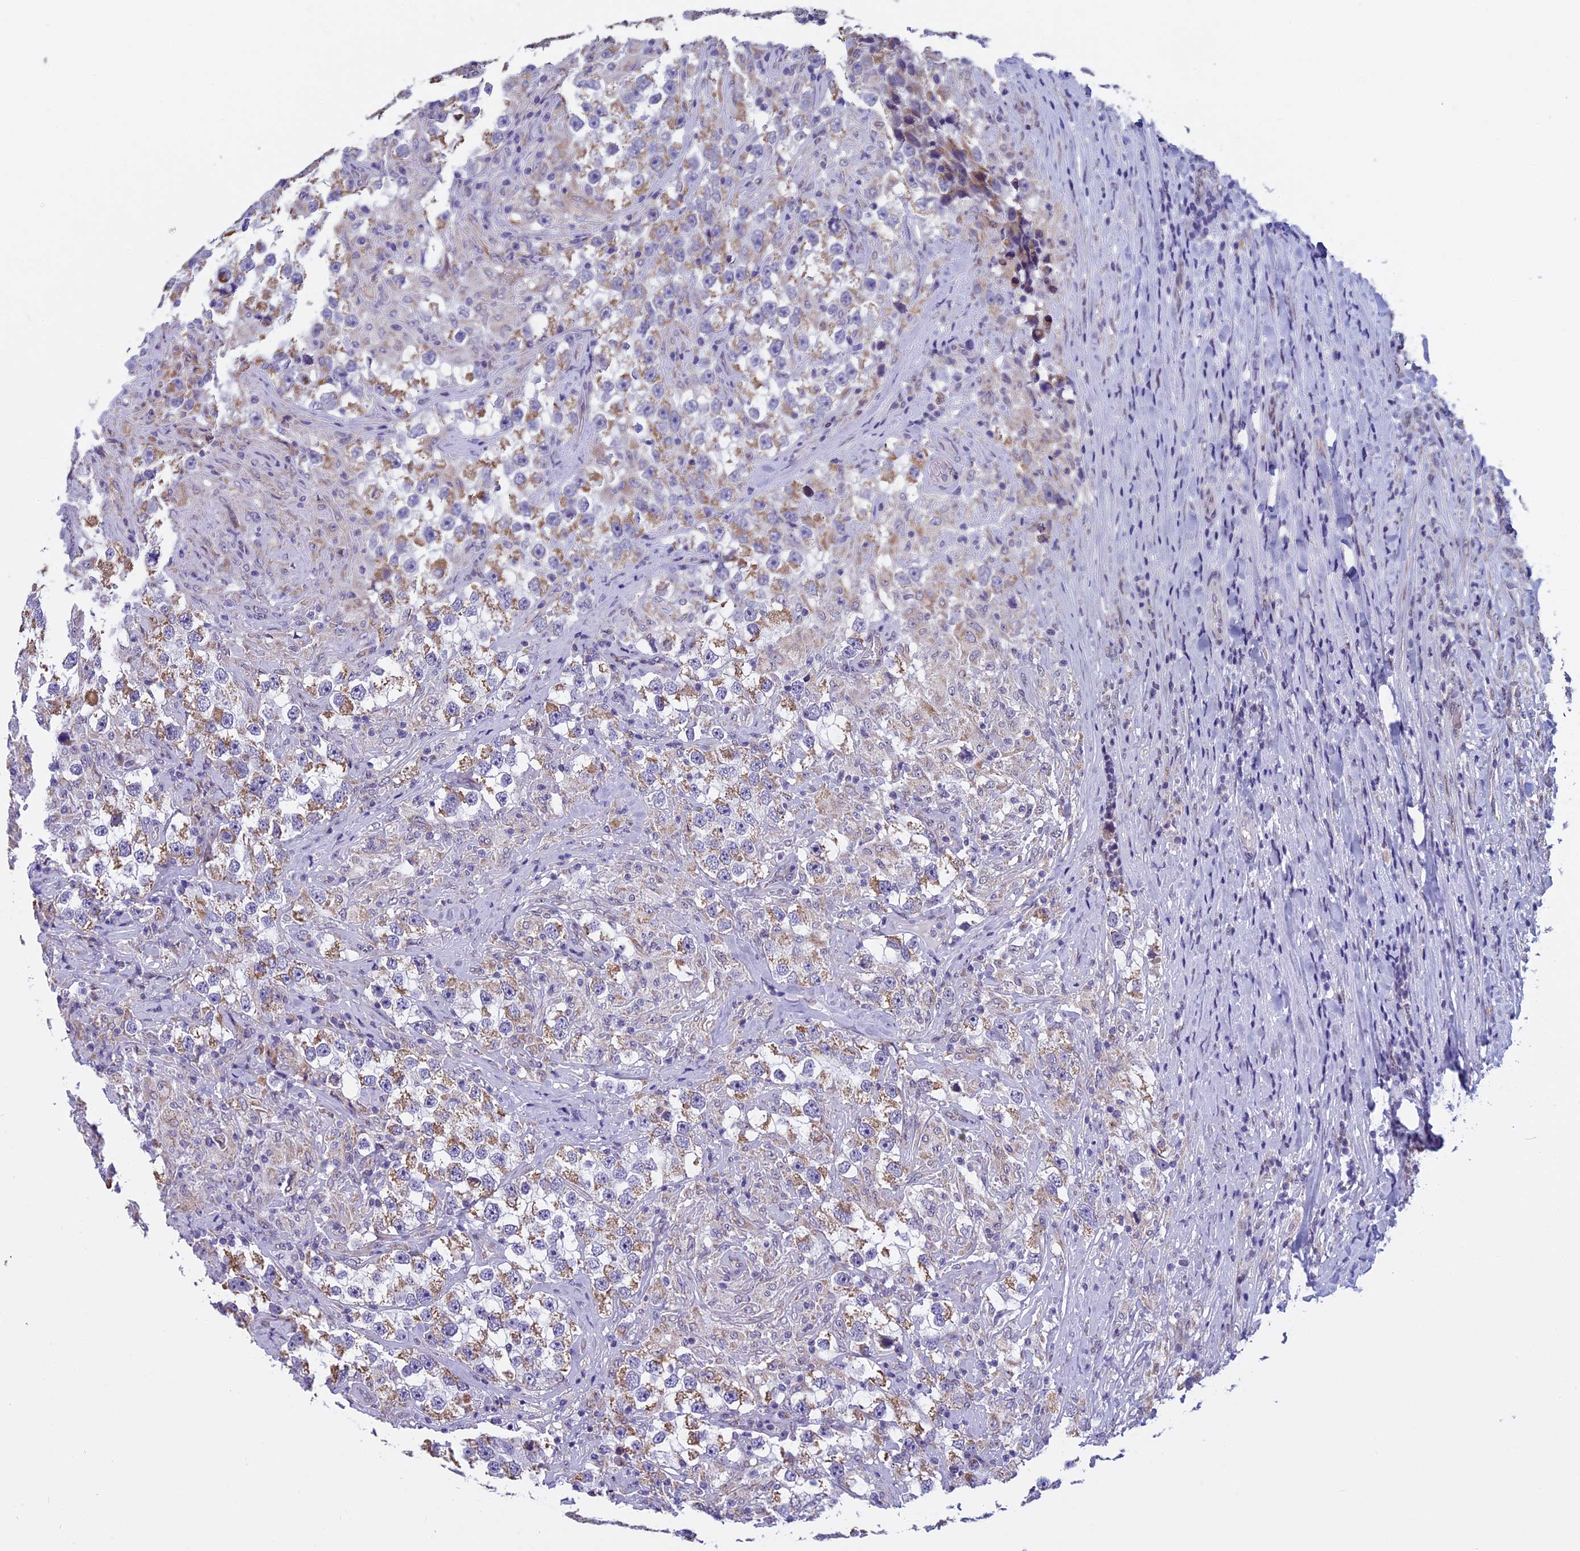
{"staining": {"intensity": "moderate", "quantity": ">75%", "location": "cytoplasmic/membranous"}, "tissue": "testis cancer", "cell_type": "Tumor cells", "image_type": "cancer", "snomed": [{"axis": "morphology", "description": "Seminoma, NOS"}, {"axis": "topography", "description": "Testis"}], "caption": "Immunohistochemistry of testis seminoma displays medium levels of moderate cytoplasmic/membranous positivity in approximately >75% of tumor cells.", "gene": "ZNF317", "patient": {"sex": "male", "age": 46}}